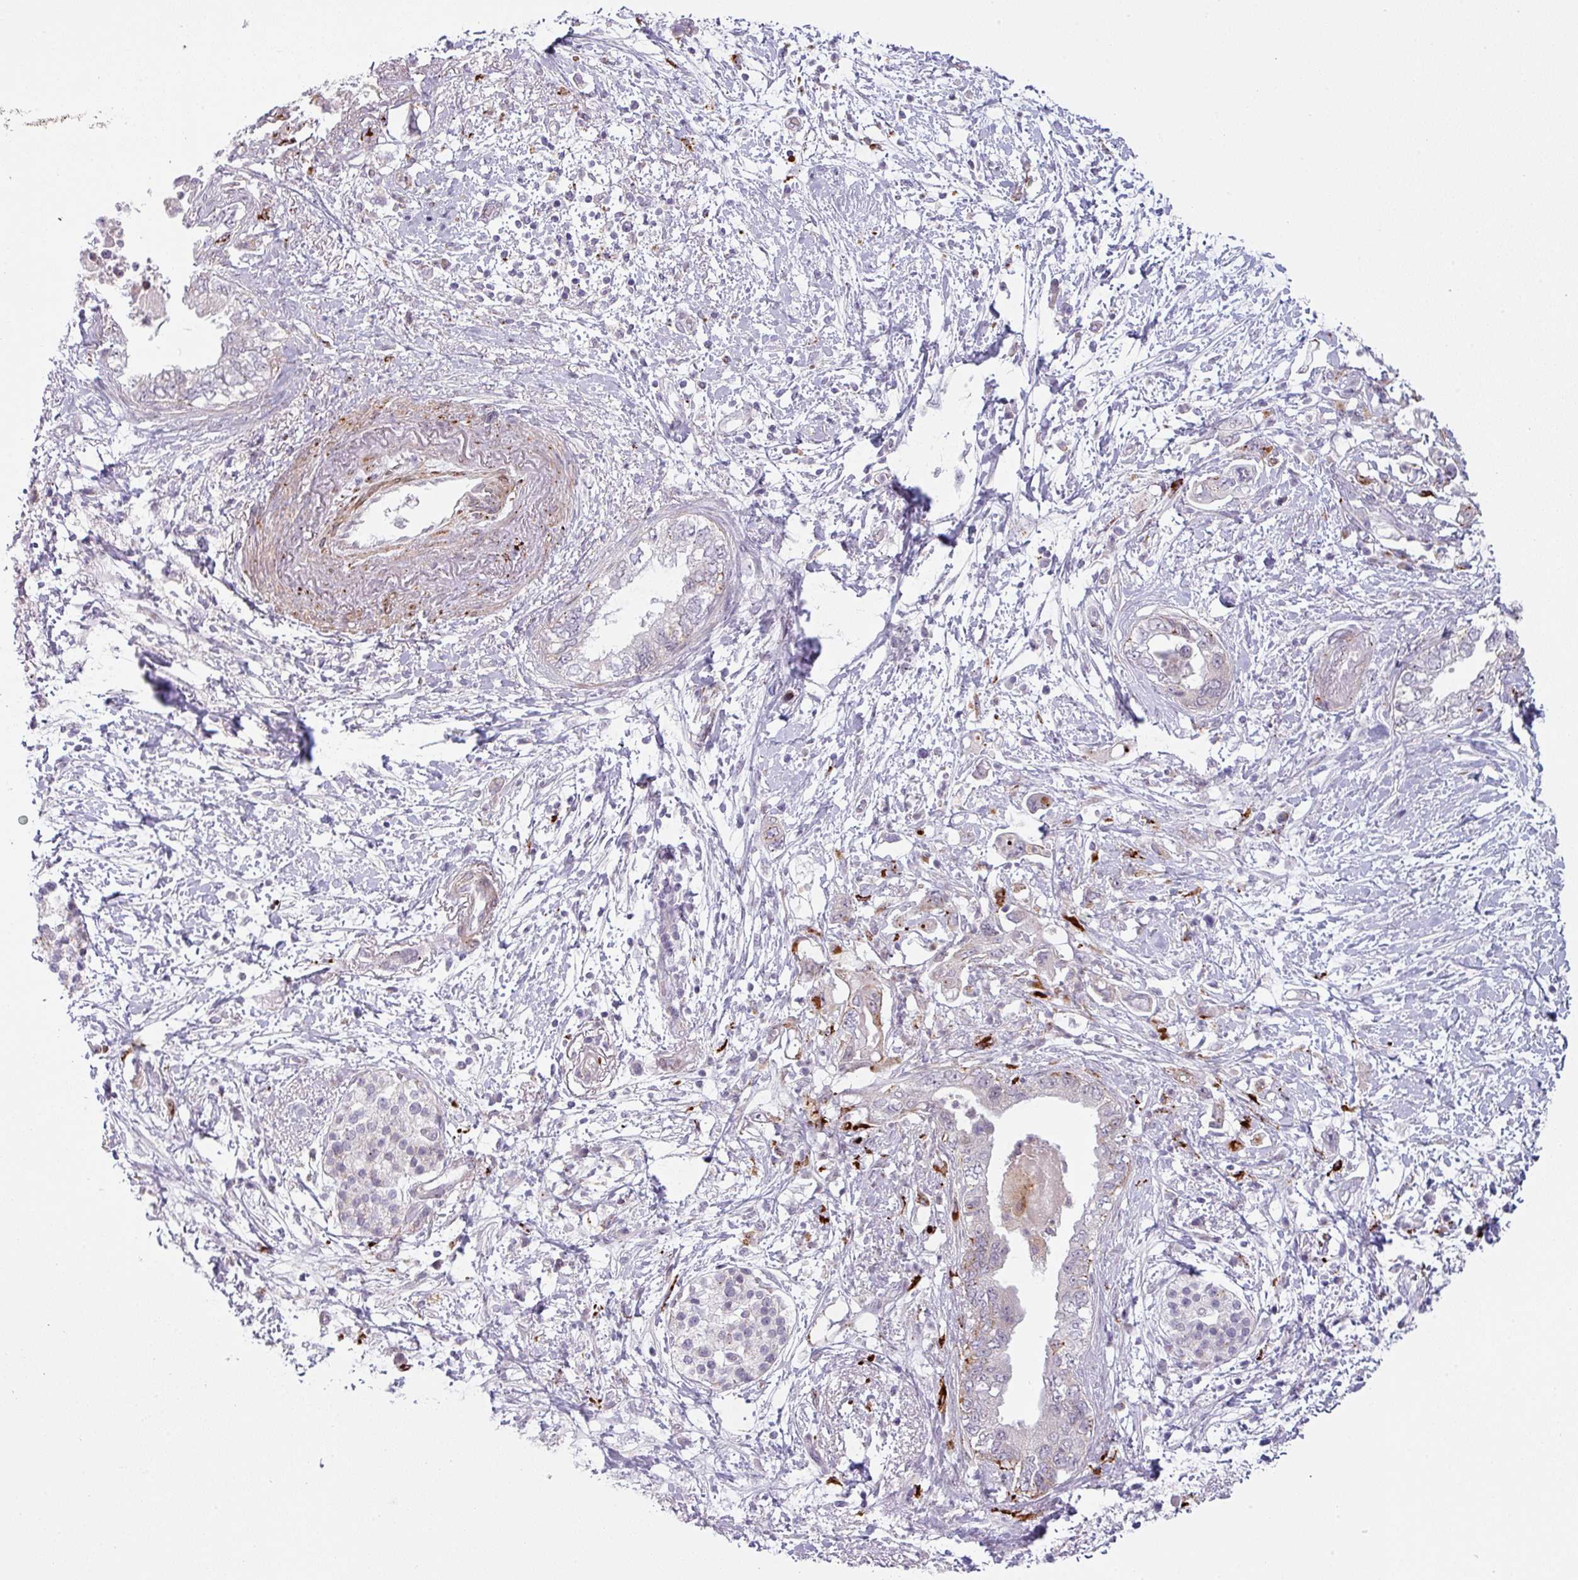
{"staining": {"intensity": "moderate", "quantity": "<25%", "location": "cytoplasmic/membranous"}, "tissue": "pancreatic cancer", "cell_type": "Tumor cells", "image_type": "cancer", "snomed": [{"axis": "morphology", "description": "Adenocarcinoma, NOS"}, {"axis": "topography", "description": "Pancreas"}], "caption": "This image reveals pancreatic cancer stained with immunohistochemistry (IHC) to label a protein in brown. The cytoplasmic/membranous of tumor cells show moderate positivity for the protein. Nuclei are counter-stained blue.", "gene": "MAP7D2", "patient": {"sex": "female", "age": 73}}